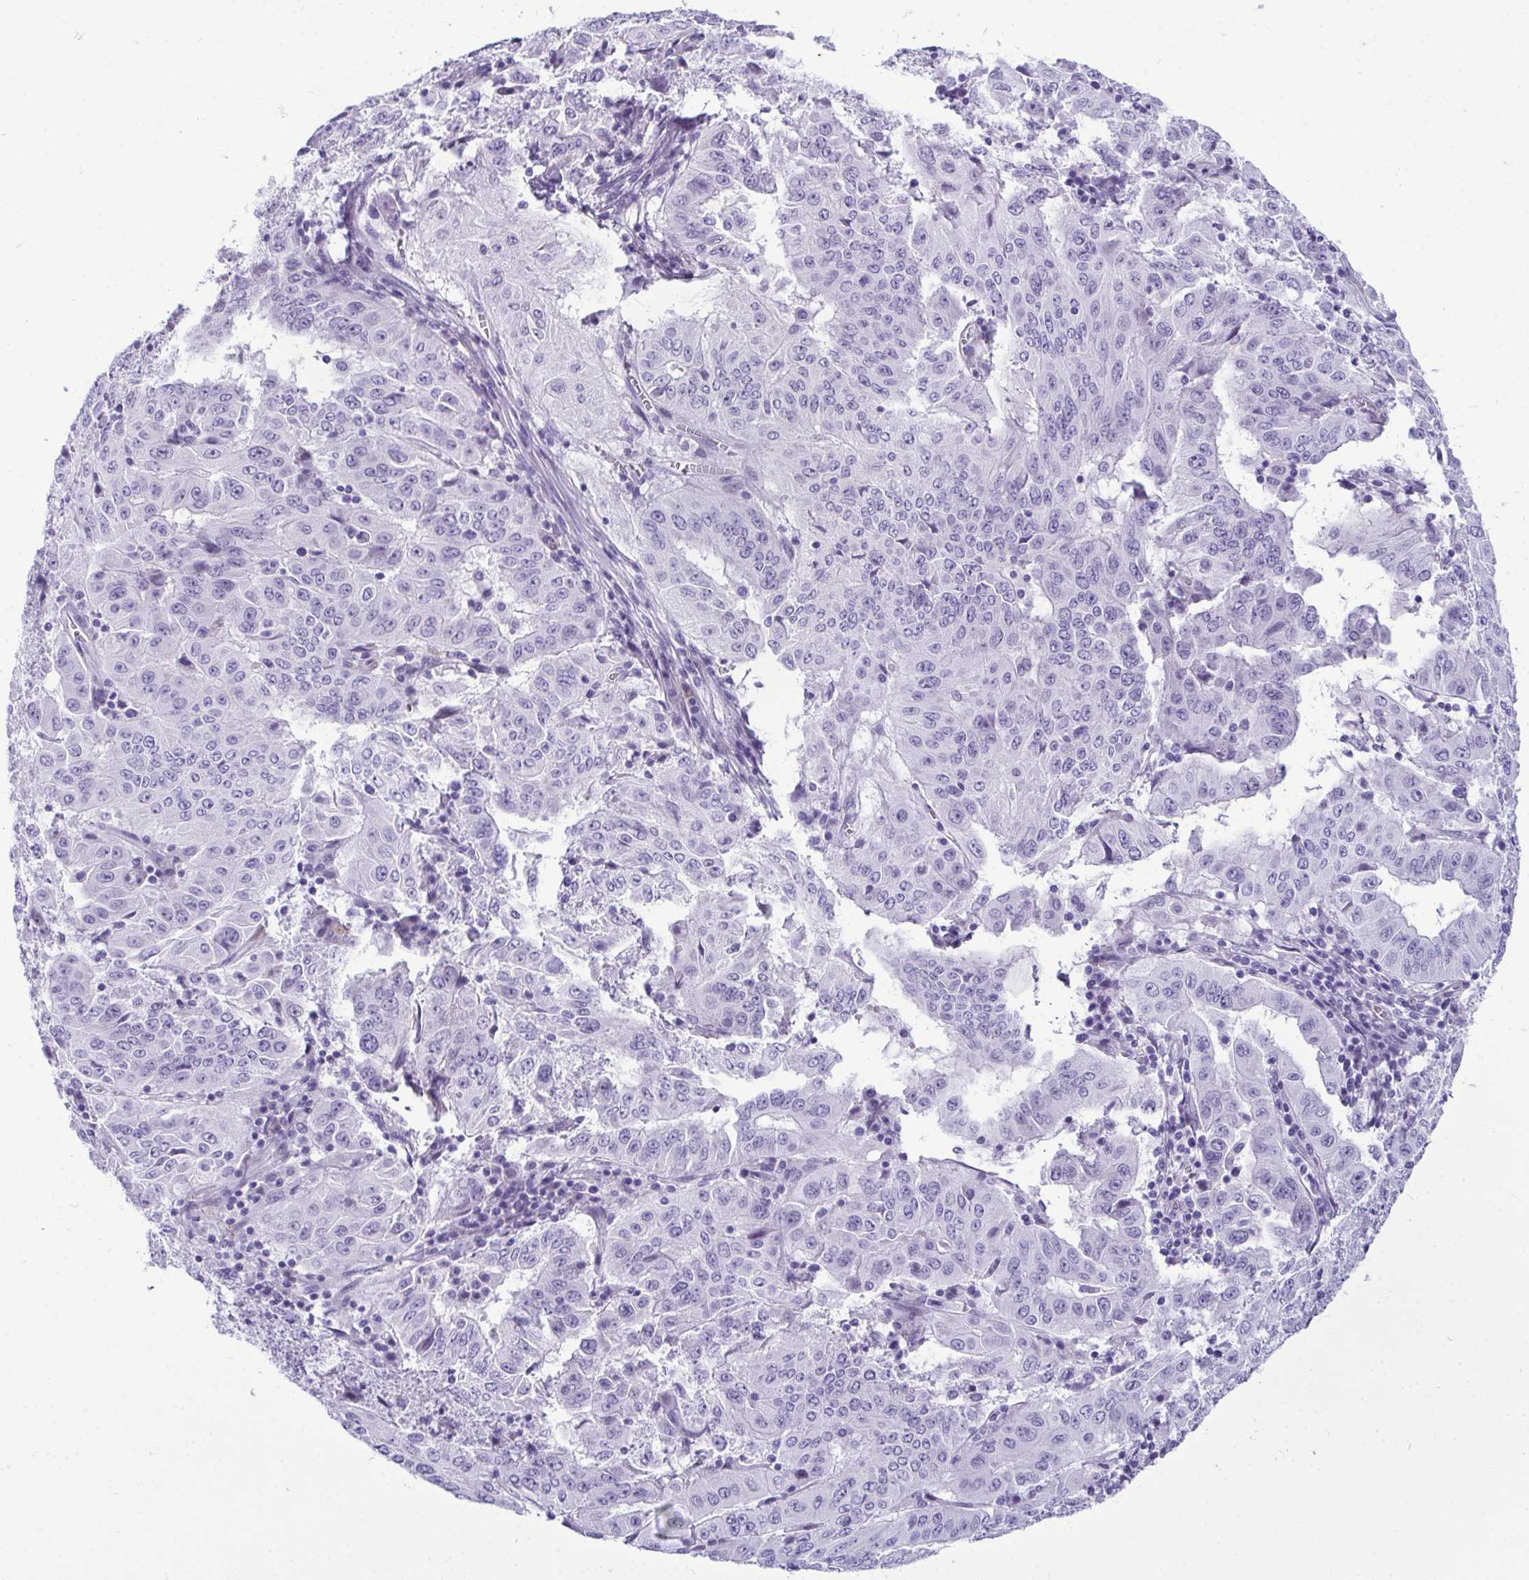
{"staining": {"intensity": "negative", "quantity": "none", "location": "none"}, "tissue": "pancreatic cancer", "cell_type": "Tumor cells", "image_type": "cancer", "snomed": [{"axis": "morphology", "description": "Adenocarcinoma, NOS"}, {"axis": "topography", "description": "Pancreas"}], "caption": "High magnification brightfield microscopy of pancreatic cancer (adenocarcinoma) stained with DAB (brown) and counterstained with hematoxylin (blue): tumor cells show no significant staining. Brightfield microscopy of IHC stained with DAB (brown) and hematoxylin (blue), captured at high magnification.", "gene": "SERPINI1", "patient": {"sex": "male", "age": 63}}